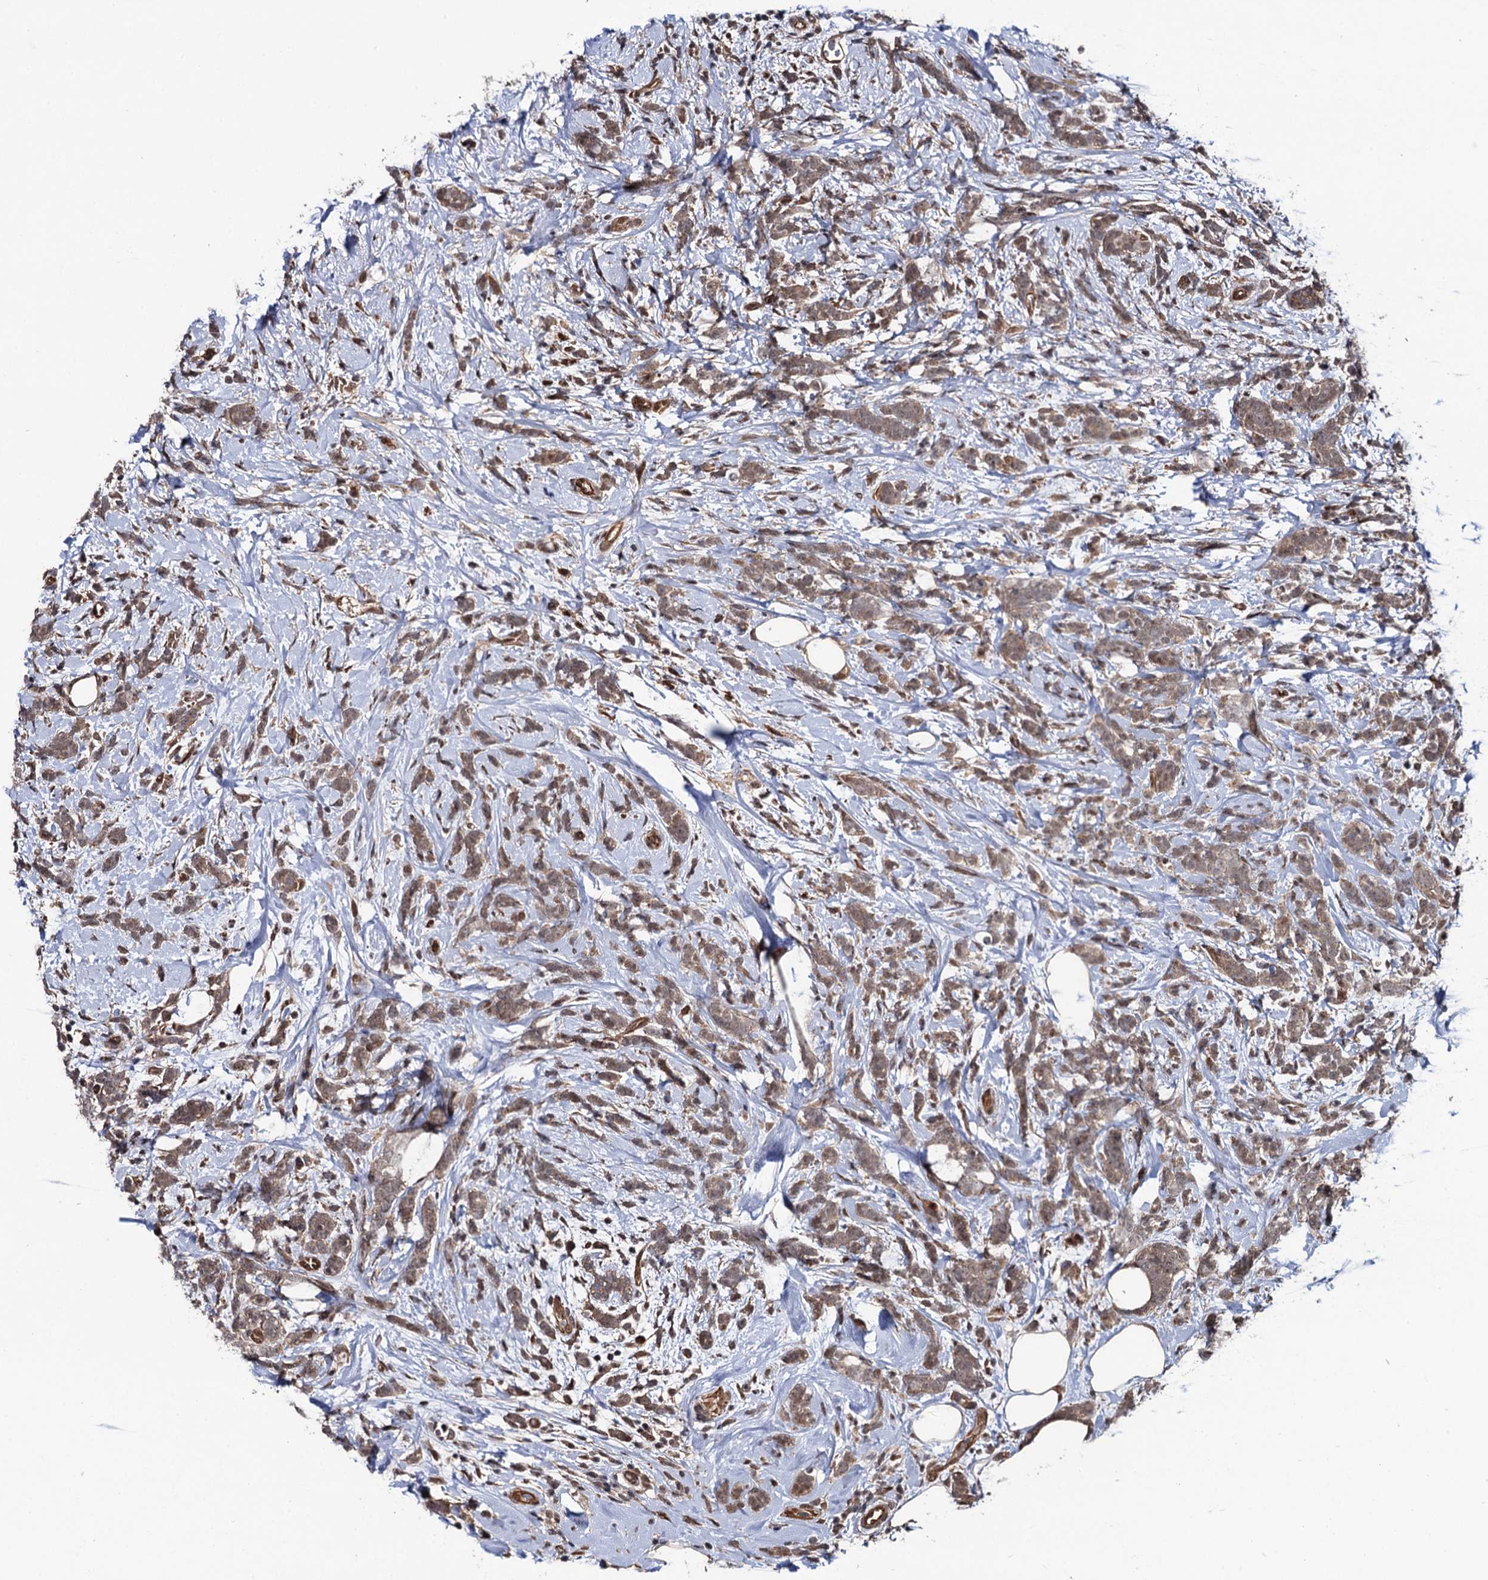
{"staining": {"intensity": "moderate", "quantity": ">75%", "location": "cytoplasmic/membranous,nuclear"}, "tissue": "breast cancer", "cell_type": "Tumor cells", "image_type": "cancer", "snomed": [{"axis": "morphology", "description": "Lobular carcinoma"}, {"axis": "topography", "description": "Breast"}], "caption": "This micrograph exhibits lobular carcinoma (breast) stained with immunohistochemistry (IHC) to label a protein in brown. The cytoplasmic/membranous and nuclear of tumor cells show moderate positivity for the protein. Nuclei are counter-stained blue.", "gene": "CDC23", "patient": {"sex": "female", "age": 58}}